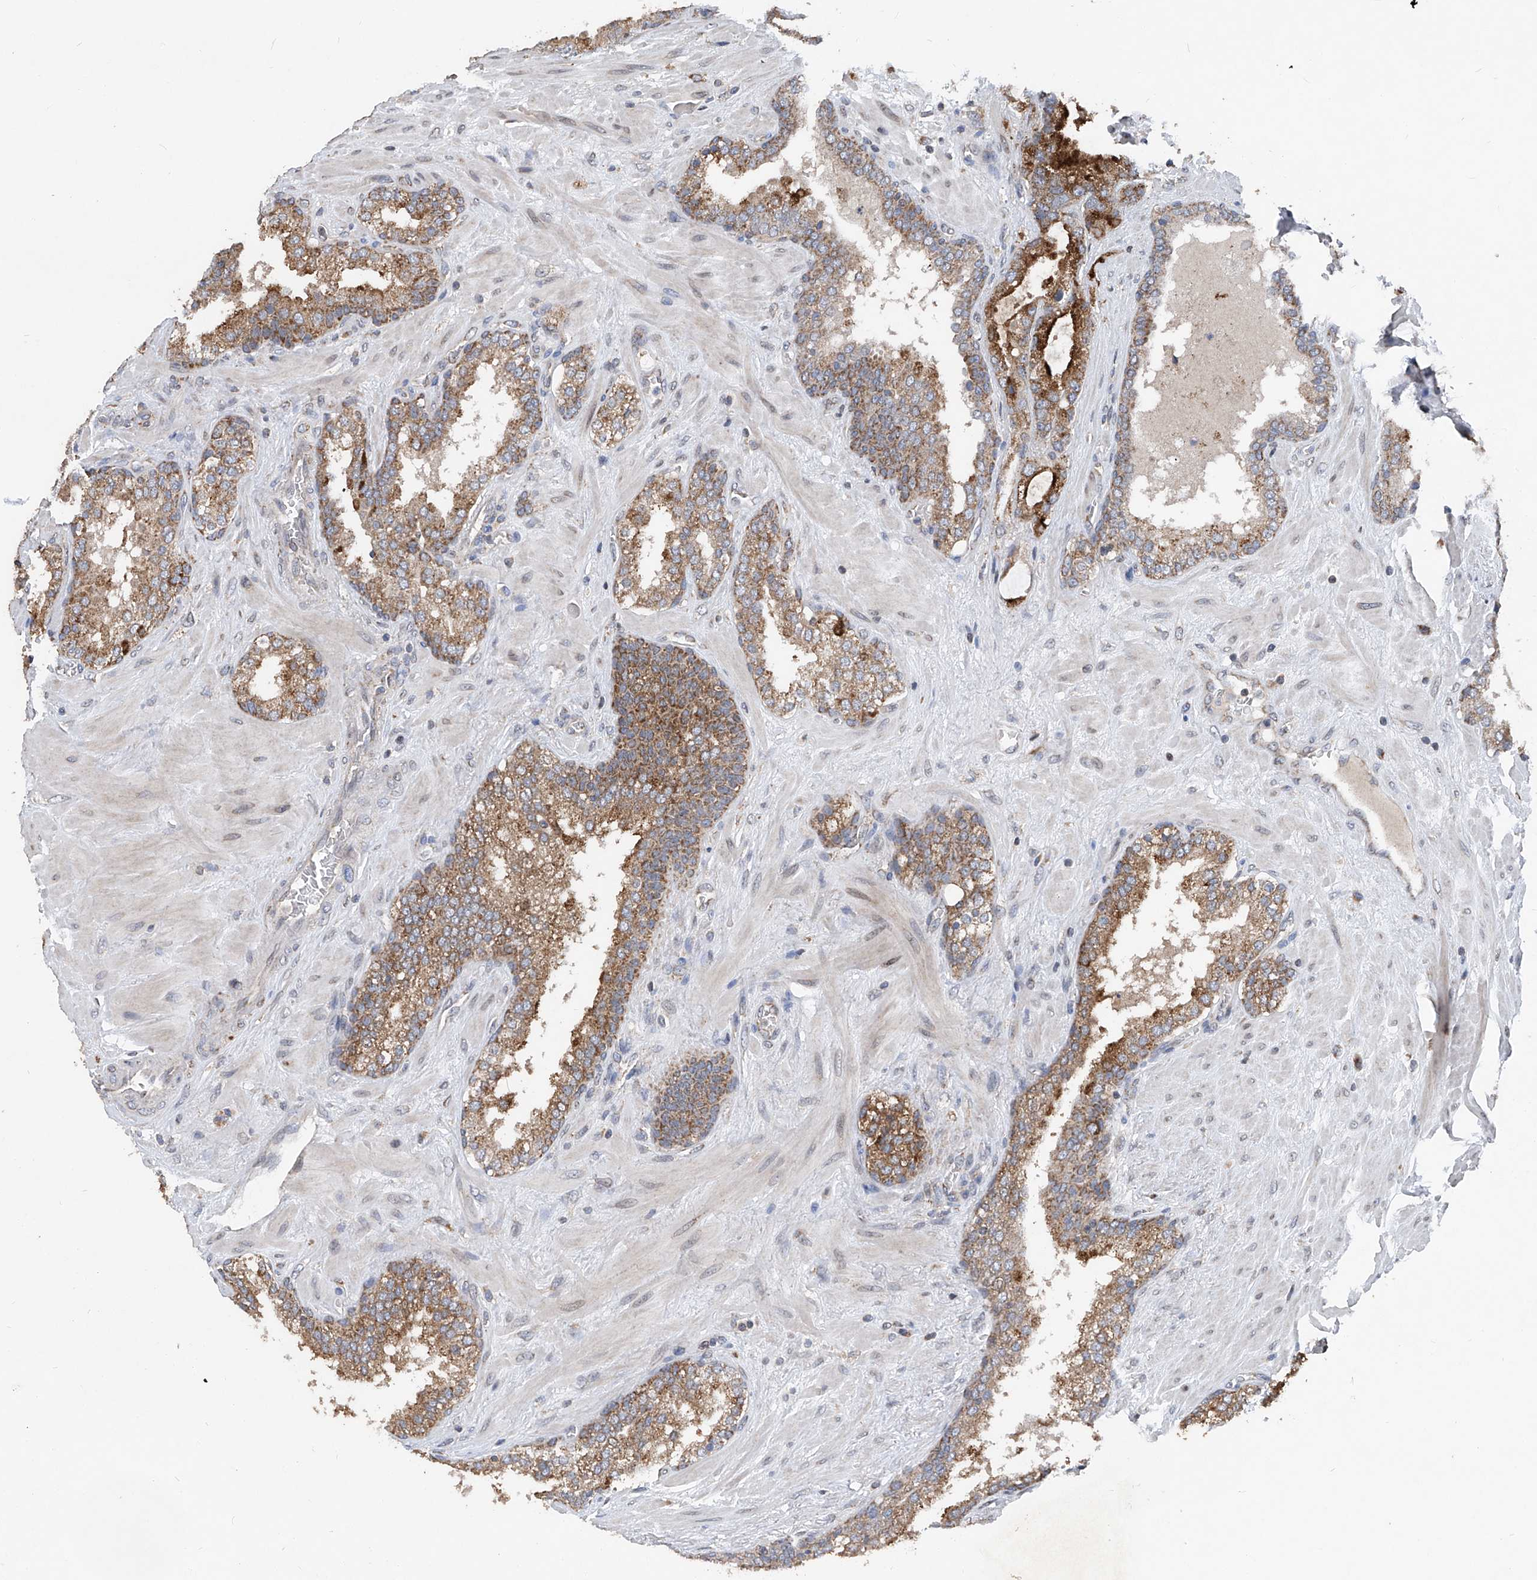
{"staining": {"intensity": "strong", "quantity": ">75%", "location": "cytoplasmic/membranous"}, "tissue": "prostate cancer", "cell_type": "Tumor cells", "image_type": "cancer", "snomed": [{"axis": "morphology", "description": "Adenocarcinoma, Low grade"}, {"axis": "topography", "description": "Prostate"}], "caption": "Immunohistochemistry histopathology image of neoplastic tissue: adenocarcinoma (low-grade) (prostate) stained using IHC demonstrates high levels of strong protein expression localized specifically in the cytoplasmic/membranous of tumor cells, appearing as a cytoplasmic/membranous brown color.", "gene": "BCKDHB", "patient": {"sex": "male", "age": 67}}